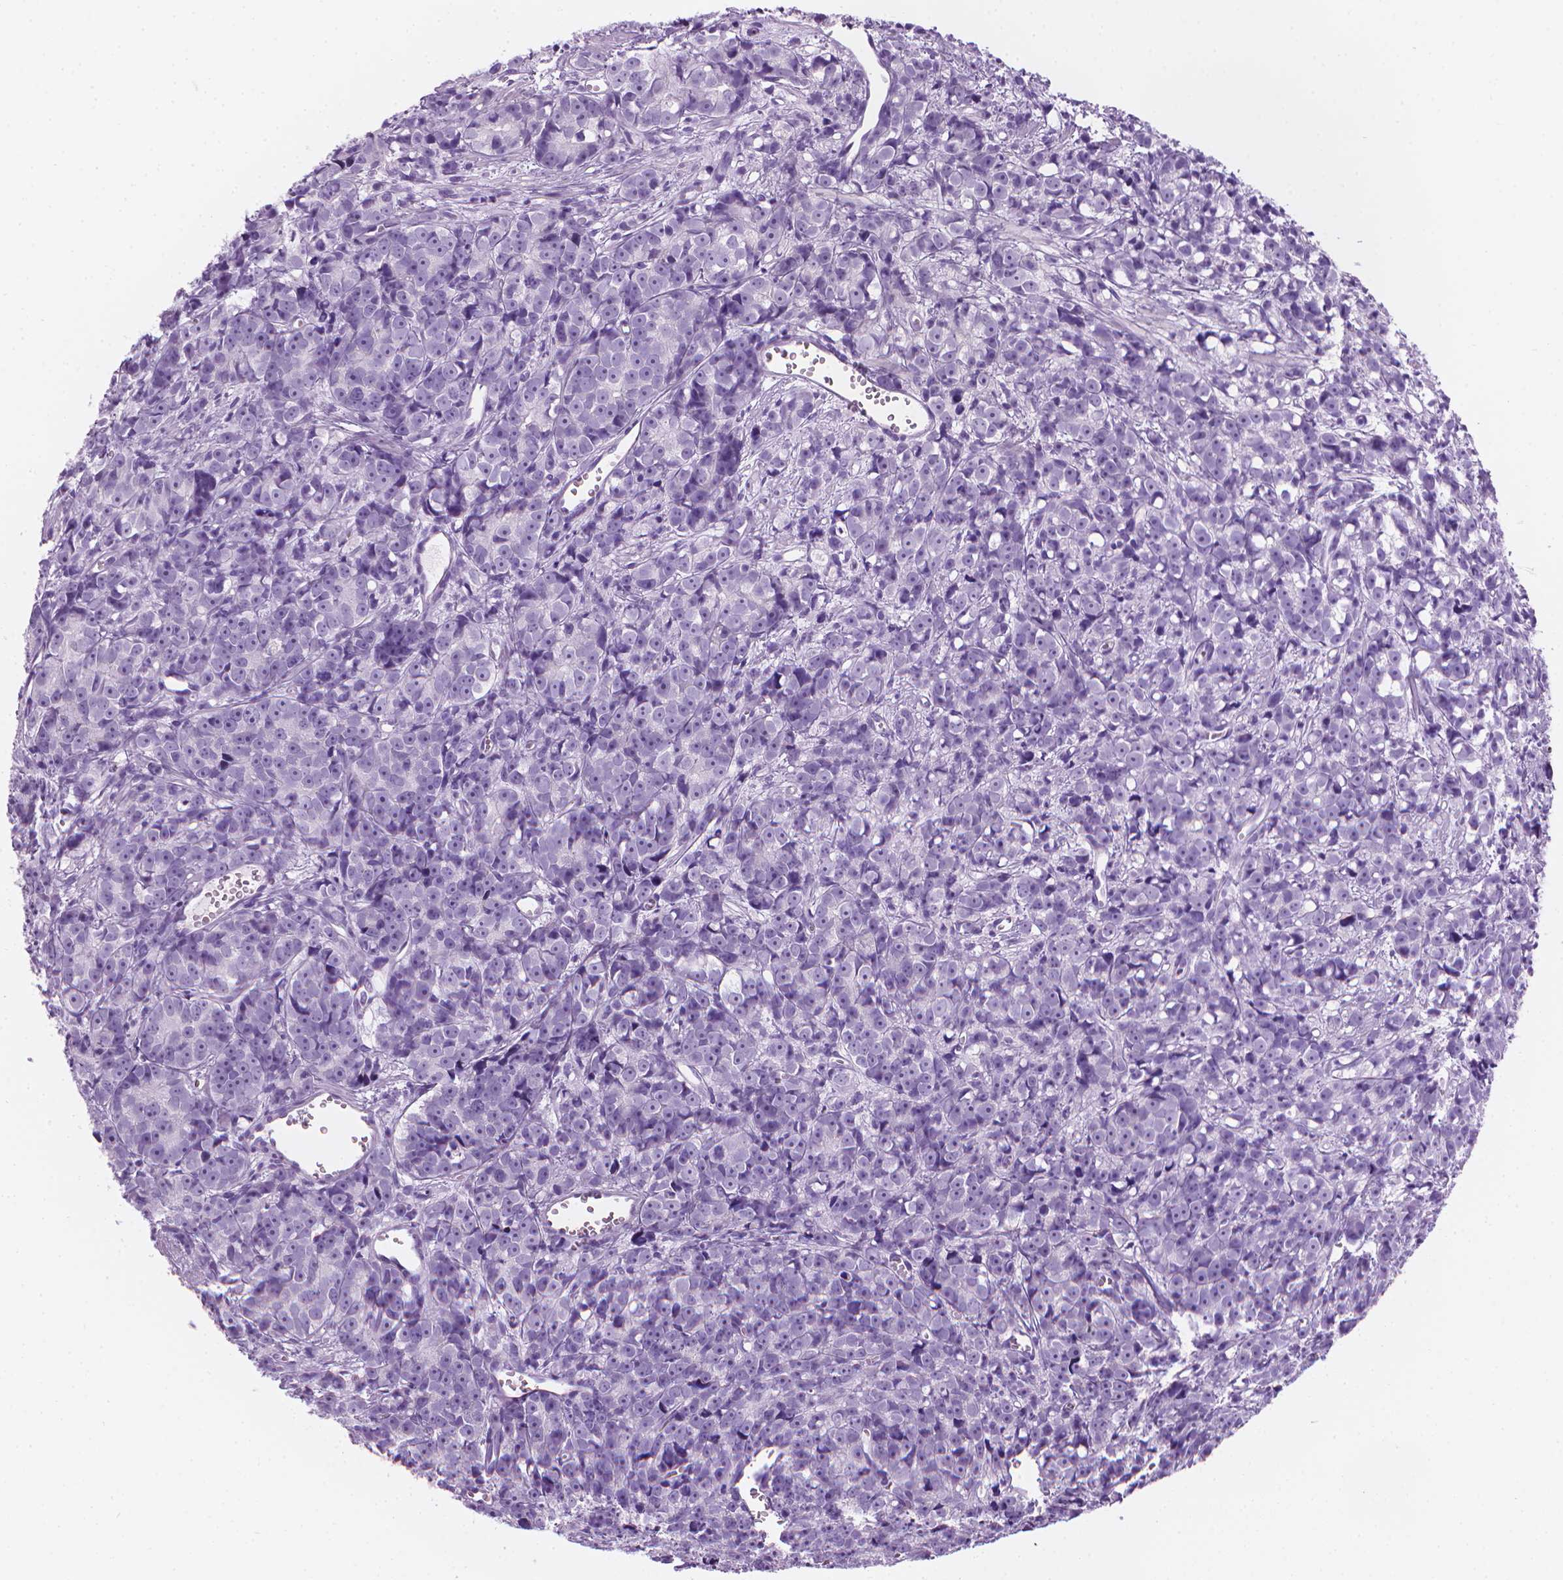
{"staining": {"intensity": "negative", "quantity": "none", "location": "none"}, "tissue": "prostate cancer", "cell_type": "Tumor cells", "image_type": "cancer", "snomed": [{"axis": "morphology", "description": "Adenocarcinoma, High grade"}, {"axis": "topography", "description": "Prostate"}], "caption": "The micrograph displays no staining of tumor cells in prostate cancer. (DAB immunohistochemistry with hematoxylin counter stain).", "gene": "TTC29", "patient": {"sex": "male", "age": 77}}